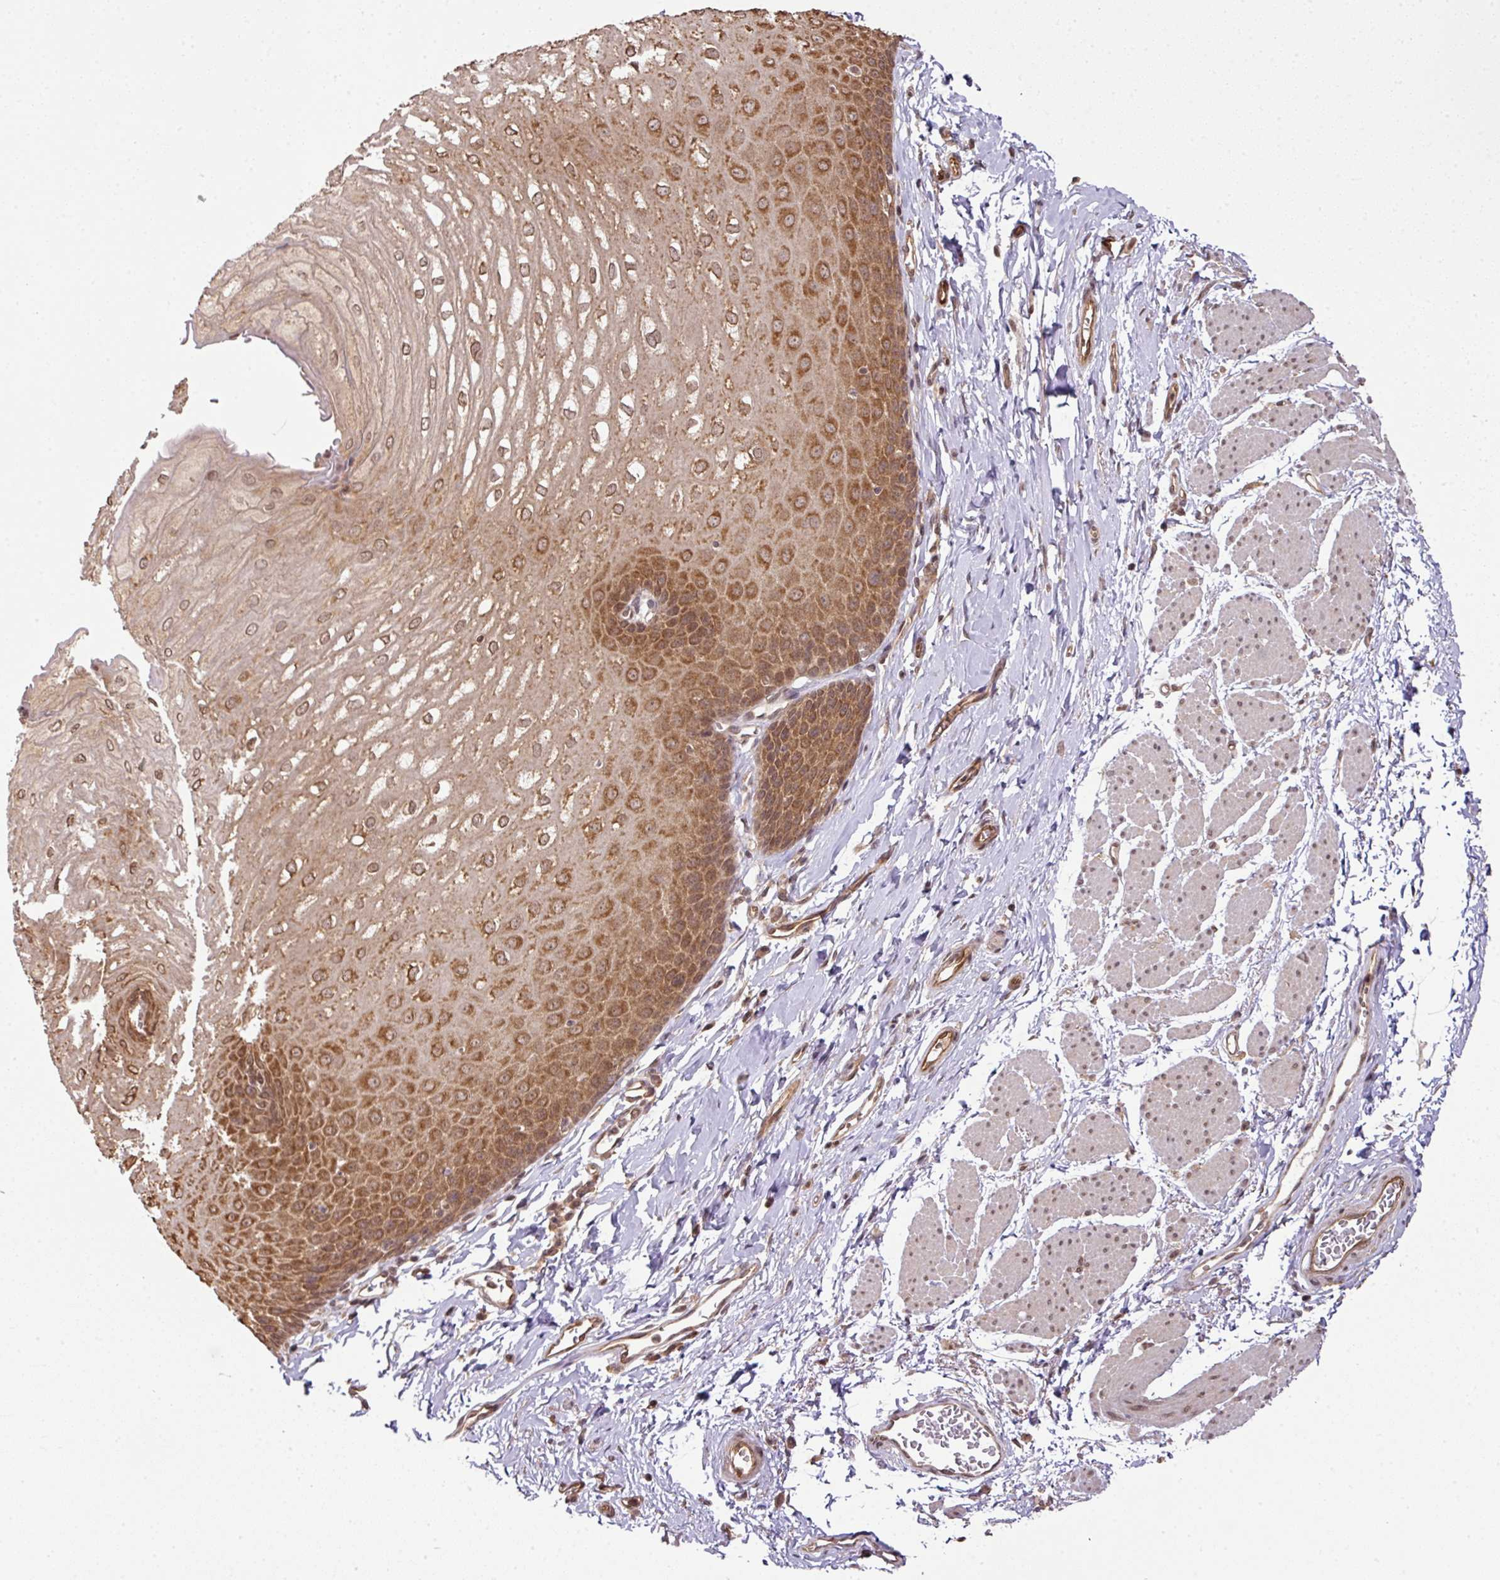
{"staining": {"intensity": "moderate", "quantity": ">75%", "location": "cytoplasmic/membranous,nuclear"}, "tissue": "esophagus", "cell_type": "Squamous epithelial cells", "image_type": "normal", "snomed": [{"axis": "morphology", "description": "Normal tissue, NOS"}, {"axis": "topography", "description": "Esophagus"}], "caption": "The micrograph exhibits staining of normal esophagus, revealing moderate cytoplasmic/membranous,nuclear protein staining (brown color) within squamous epithelial cells.", "gene": "ANKRD18A", "patient": {"sex": "male", "age": 70}}